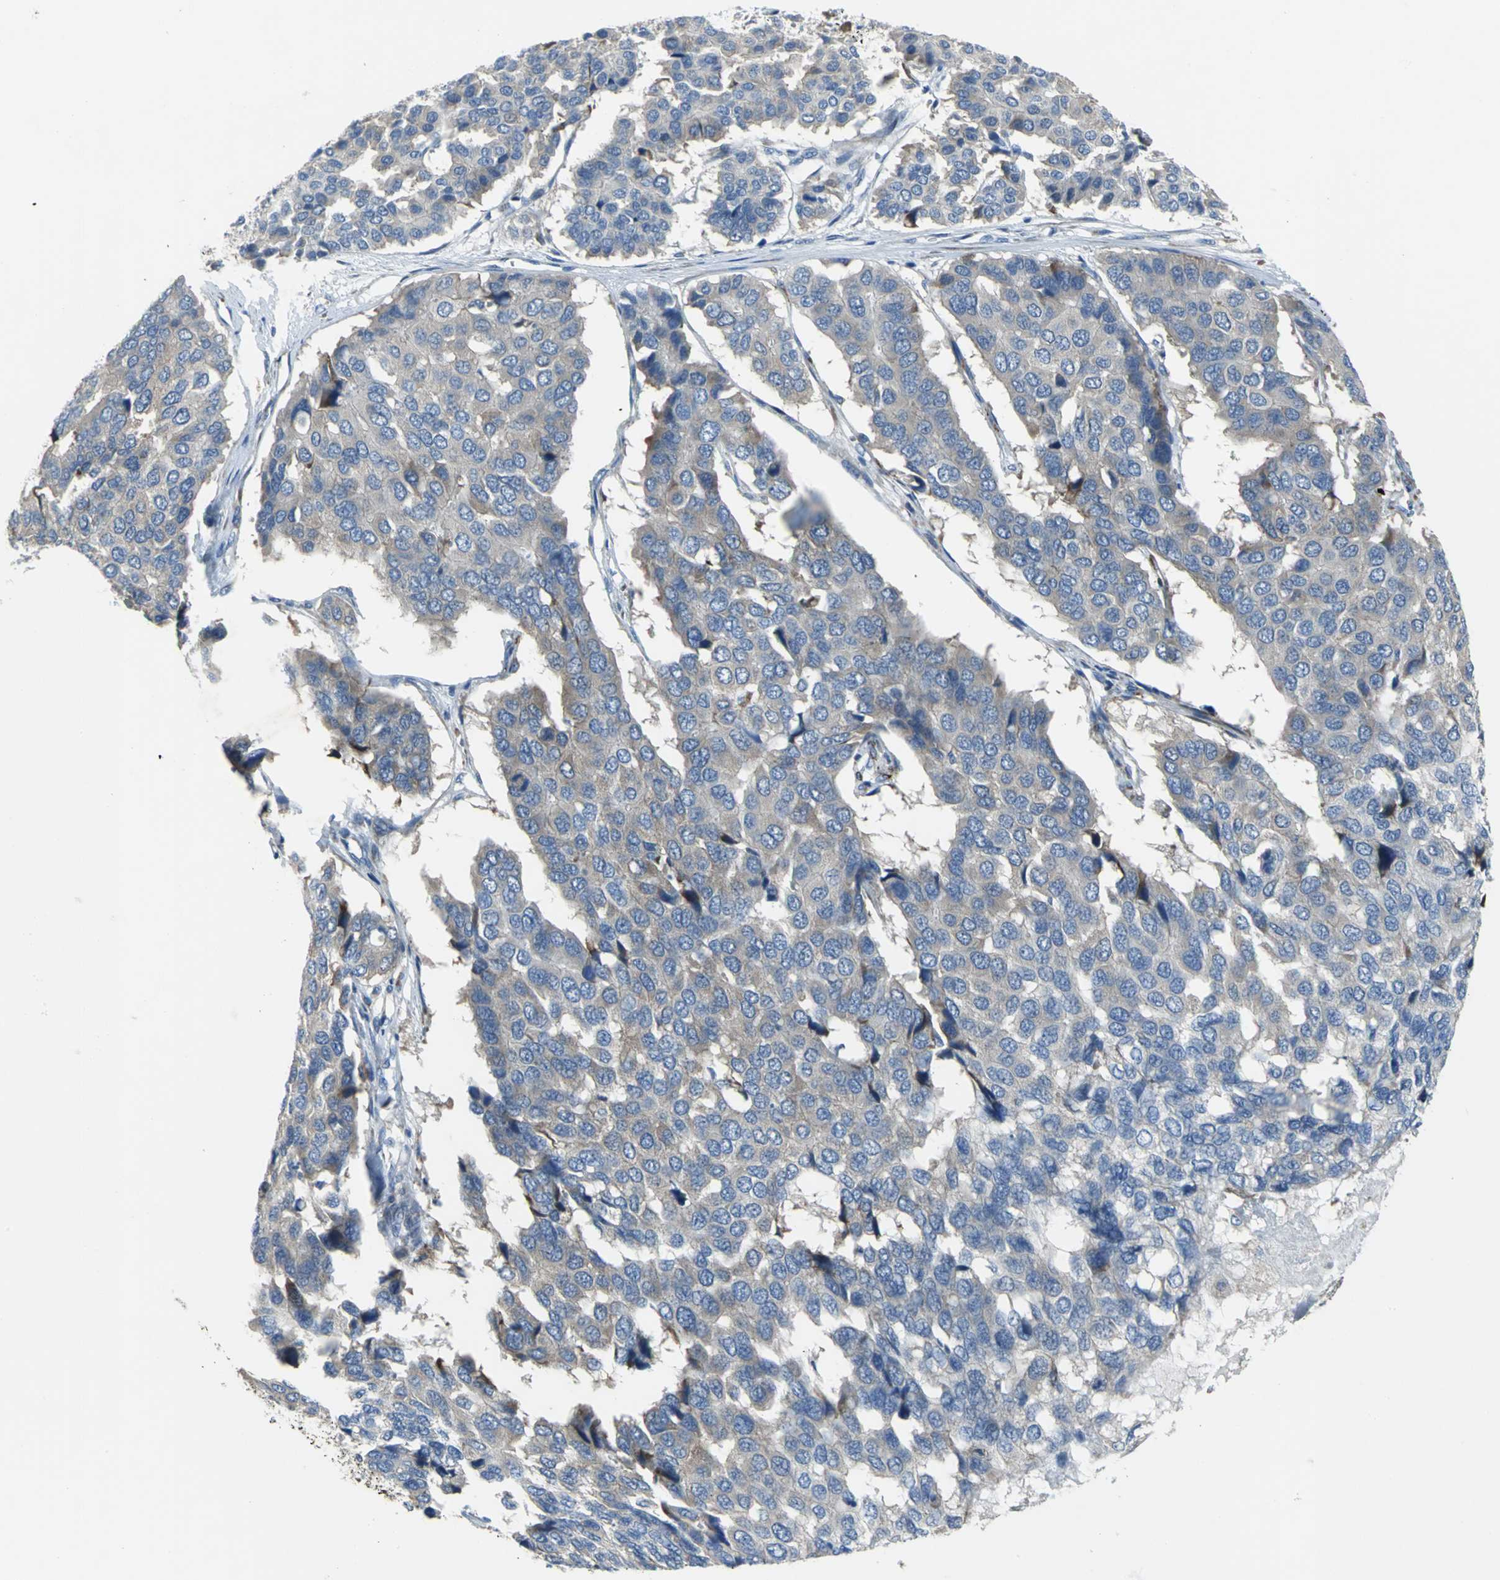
{"staining": {"intensity": "weak", "quantity": "25%-75%", "location": "cytoplasmic/membranous"}, "tissue": "pancreatic cancer", "cell_type": "Tumor cells", "image_type": "cancer", "snomed": [{"axis": "morphology", "description": "Adenocarcinoma, NOS"}, {"axis": "topography", "description": "Pancreas"}], "caption": "The micrograph exhibits a brown stain indicating the presence of a protein in the cytoplasmic/membranous of tumor cells in pancreatic cancer. The protein is stained brown, and the nuclei are stained in blue (DAB IHC with brightfield microscopy, high magnification).", "gene": "EIF5A", "patient": {"sex": "male", "age": 50}}